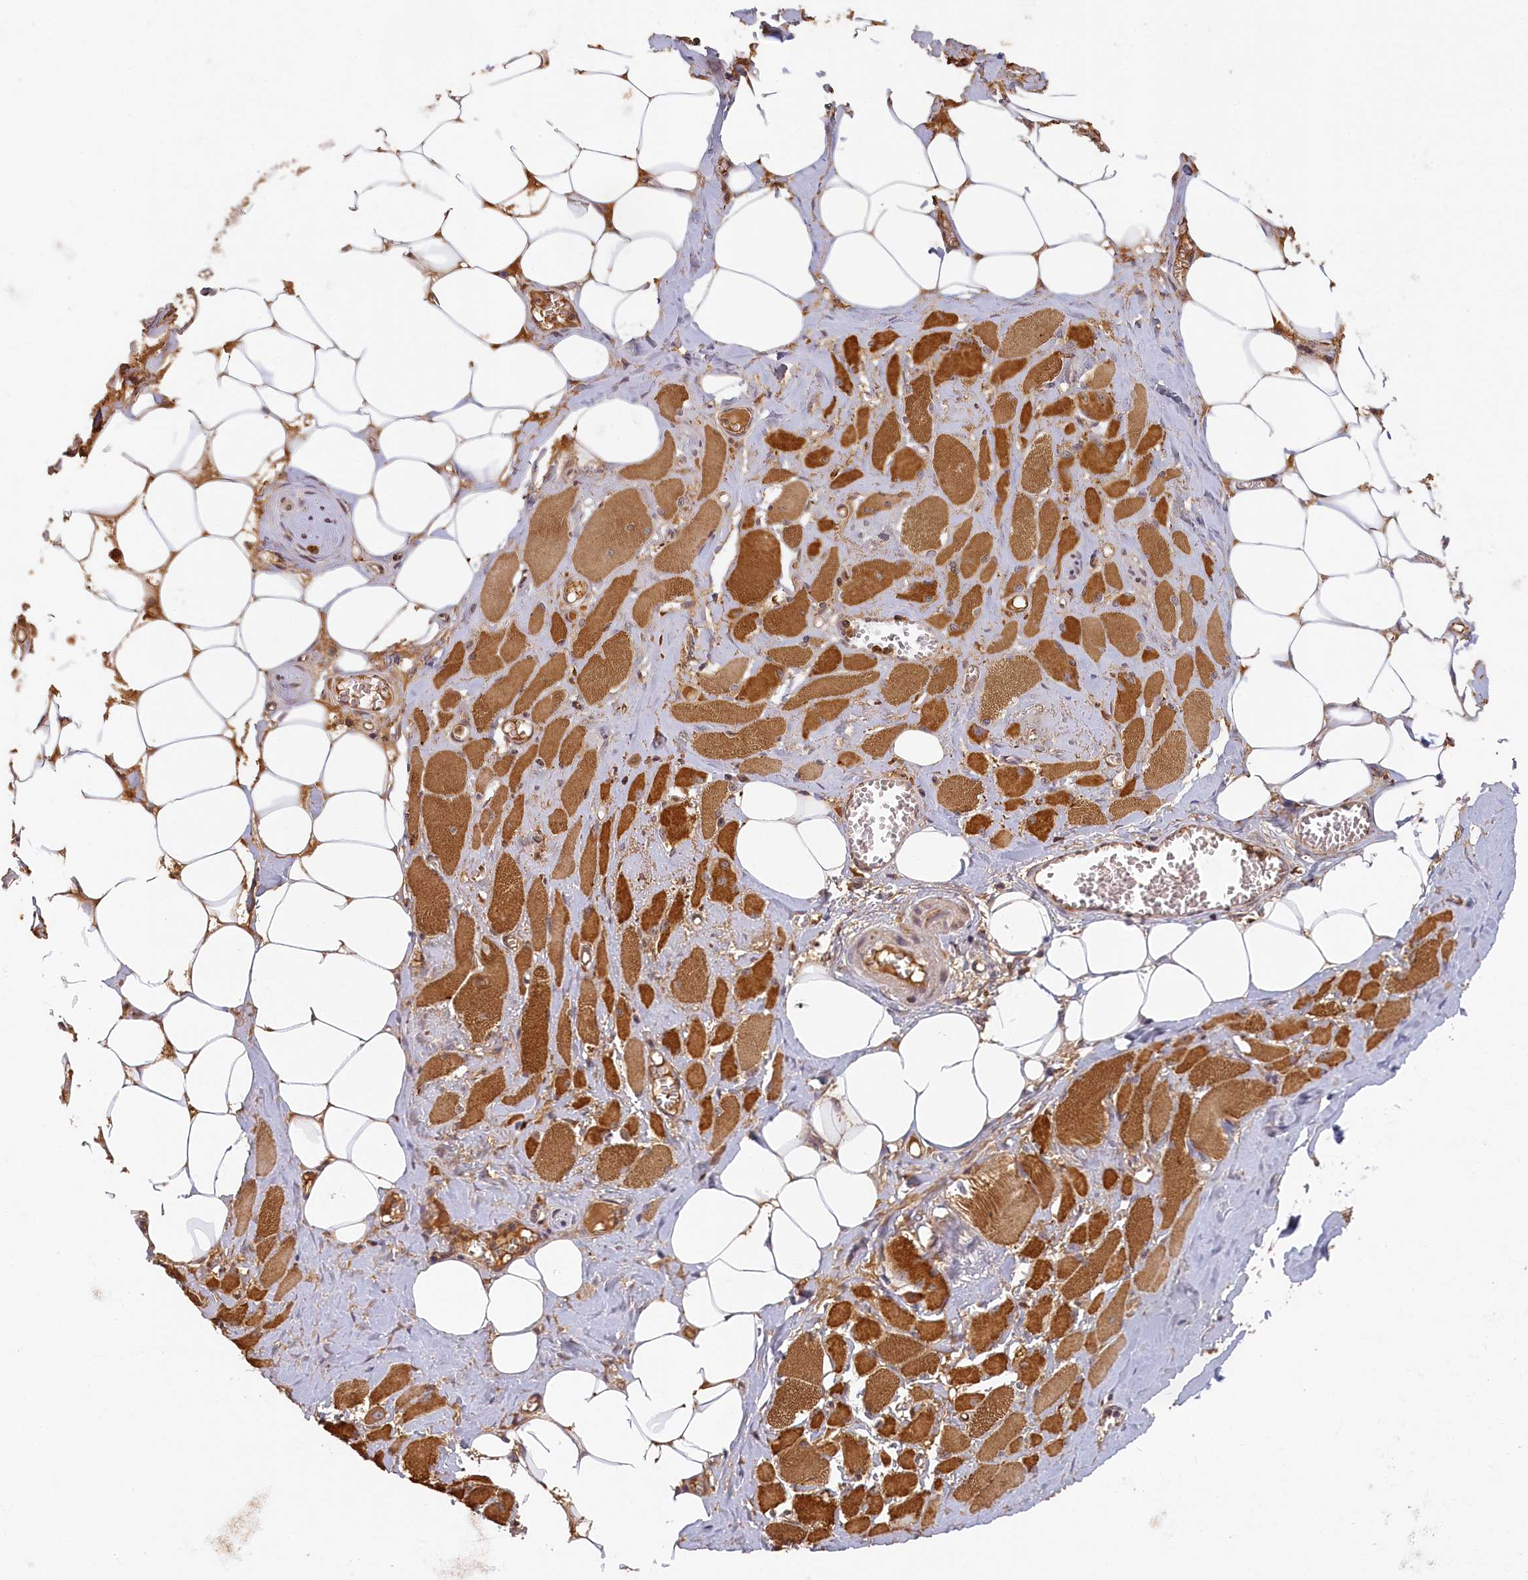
{"staining": {"intensity": "moderate", "quantity": ">75%", "location": "cytoplasmic/membranous"}, "tissue": "skeletal muscle", "cell_type": "Myocytes", "image_type": "normal", "snomed": [{"axis": "morphology", "description": "Normal tissue, NOS"}, {"axis": "morphology", "description": "Basal cell carcinoma"}, {"axis": "topography", "description": "Skeletal muscle"}], "caption": "Skeletal muscle stained for a protein exhibits moderate cytoplasmic/membranous positivity in myocytes. The protein of interest is shown in brown color, while the nuclei are stained blue.", "gene": "STX16", "patient": {"sex": "female", "age": 64}}